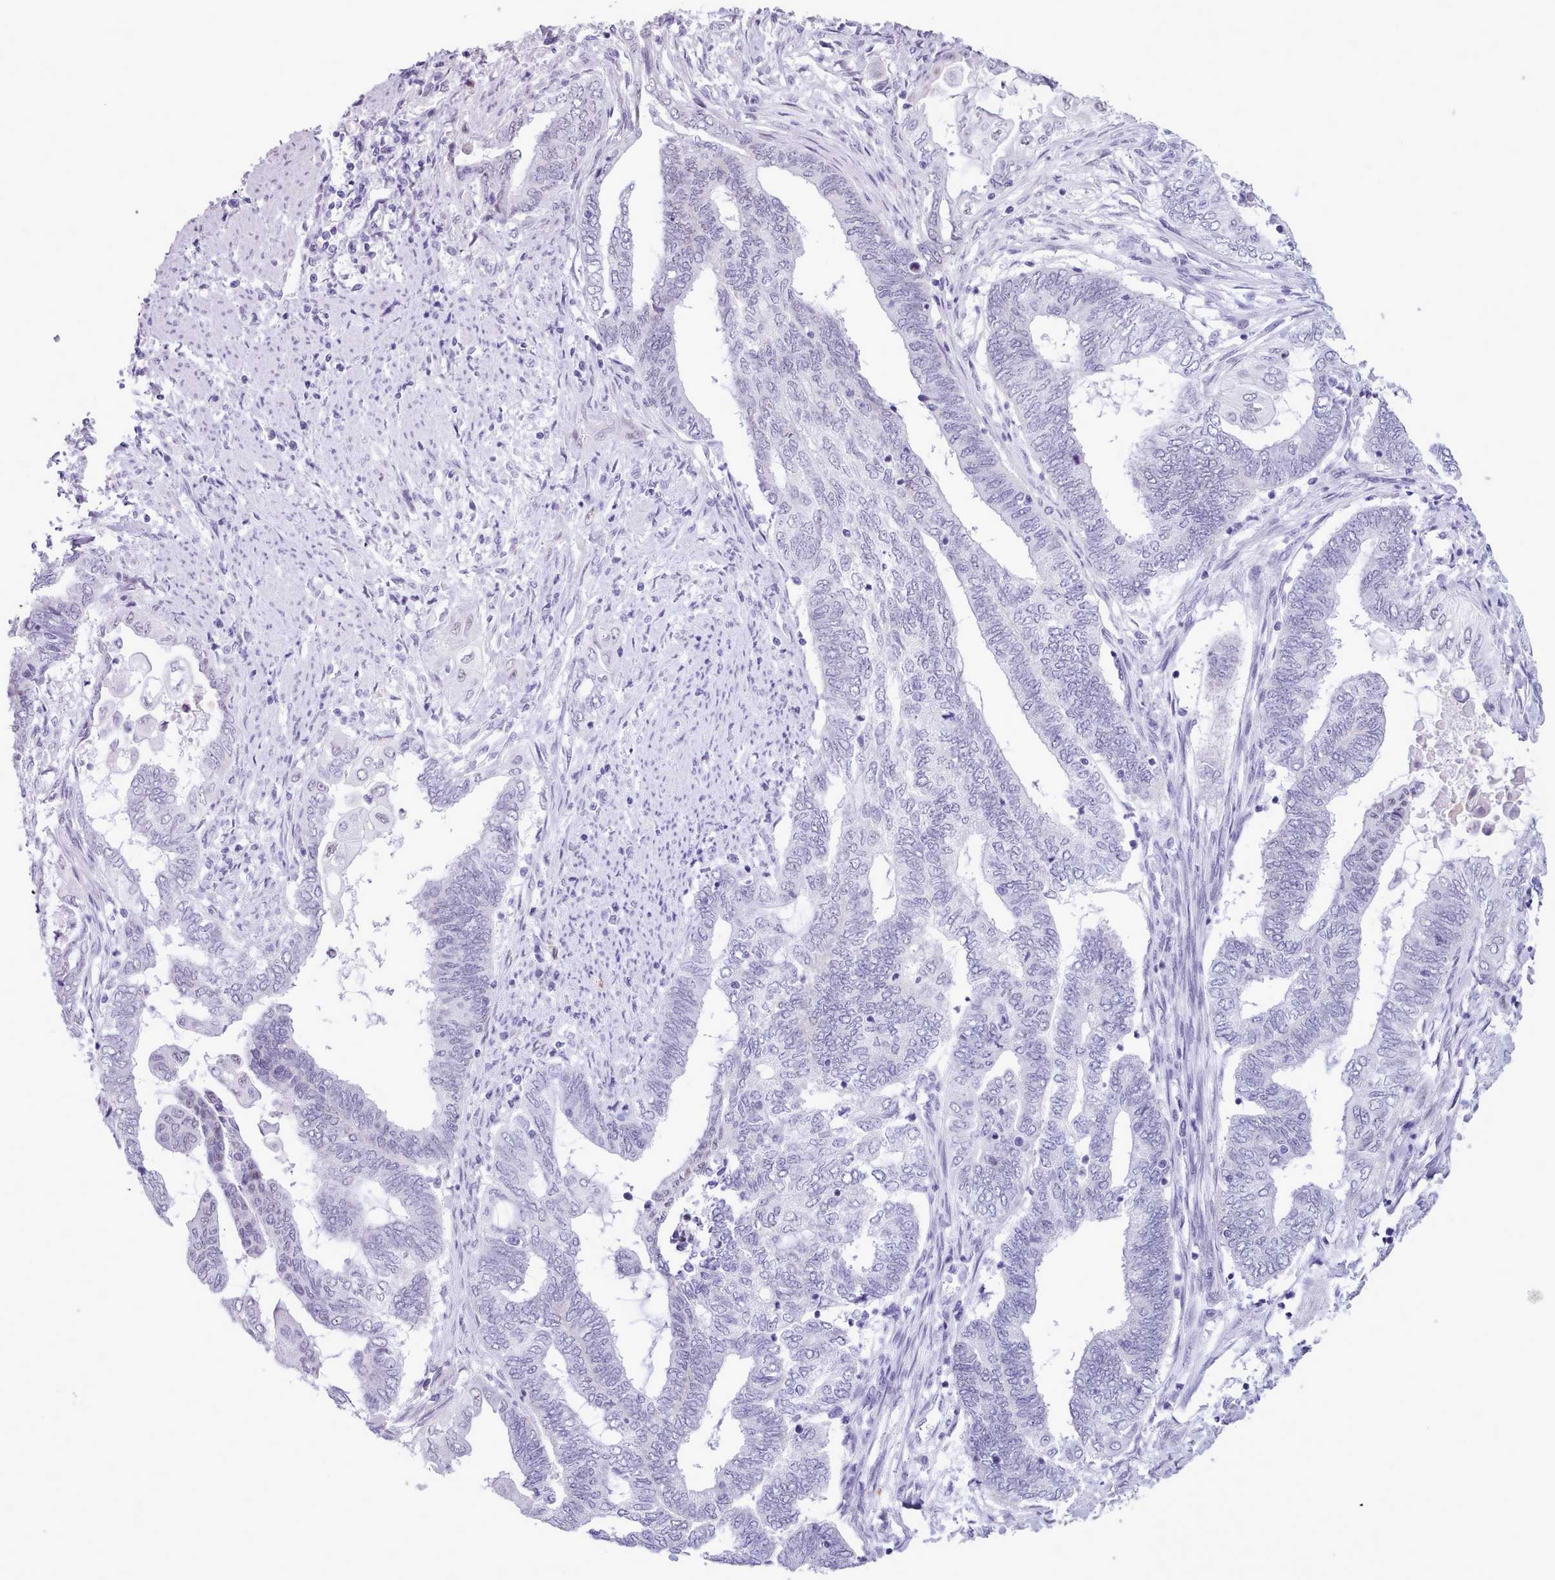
{"staining": {"intensity": "negative", "quantity": "none", "location": "none"}, "tissue": "endometrial cancer", "cell_type": "Tumor cells", "image_type": "cancer", "snomed": [{"axis": "morphology", "description": "Adenocarcinoma, NOS"}, {"axis": "topography", "description": "Uterus"}, {"axis": "topography", "description": "Endometrium"}], "caption": "There is no significant positivity in tumor cells of endometrial cancer (adenocarcinoma).", "gene": "FBXO48", "patient": {"sex": "female", "age": 70}}